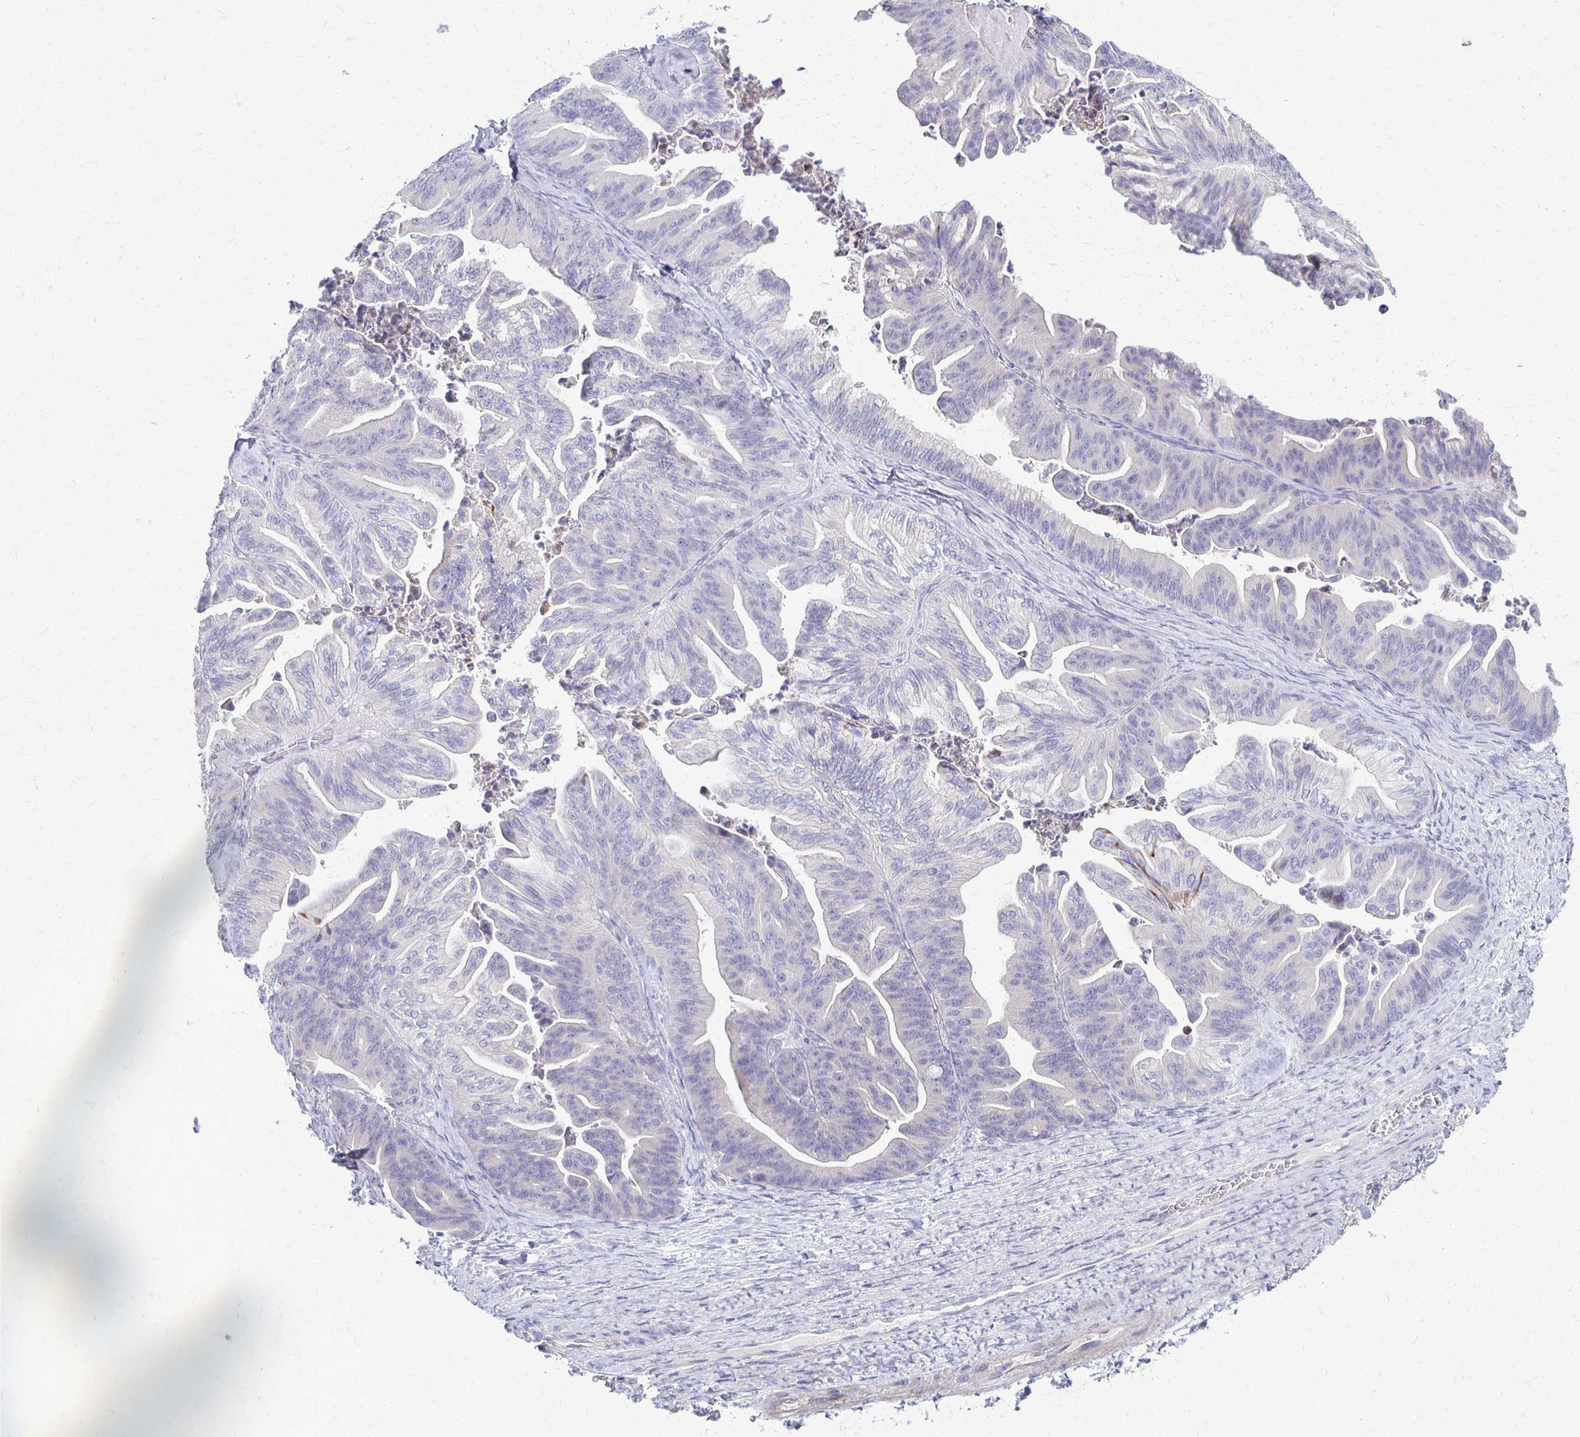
{"staining": {"intensity": "negative", "quantity": "none", "location": "none"}, "tissue": "ovarian cancer", "cell_type": "Tumor cells", "image_type": "cancer", "snomed": [{"axis": "morphology", "description": "Cystadenocarcinoma, mucinous, NOS"}, {"axis": "topography", "description": "Ovary"}], "caption": "This is an immunohistochemistry (IHC) image of human ovarian mucinous cystadenocarcinoma. There is no staining in tumor cells.", "gene": "RHOC", "patient": {"sex": "female", "age": 67}}